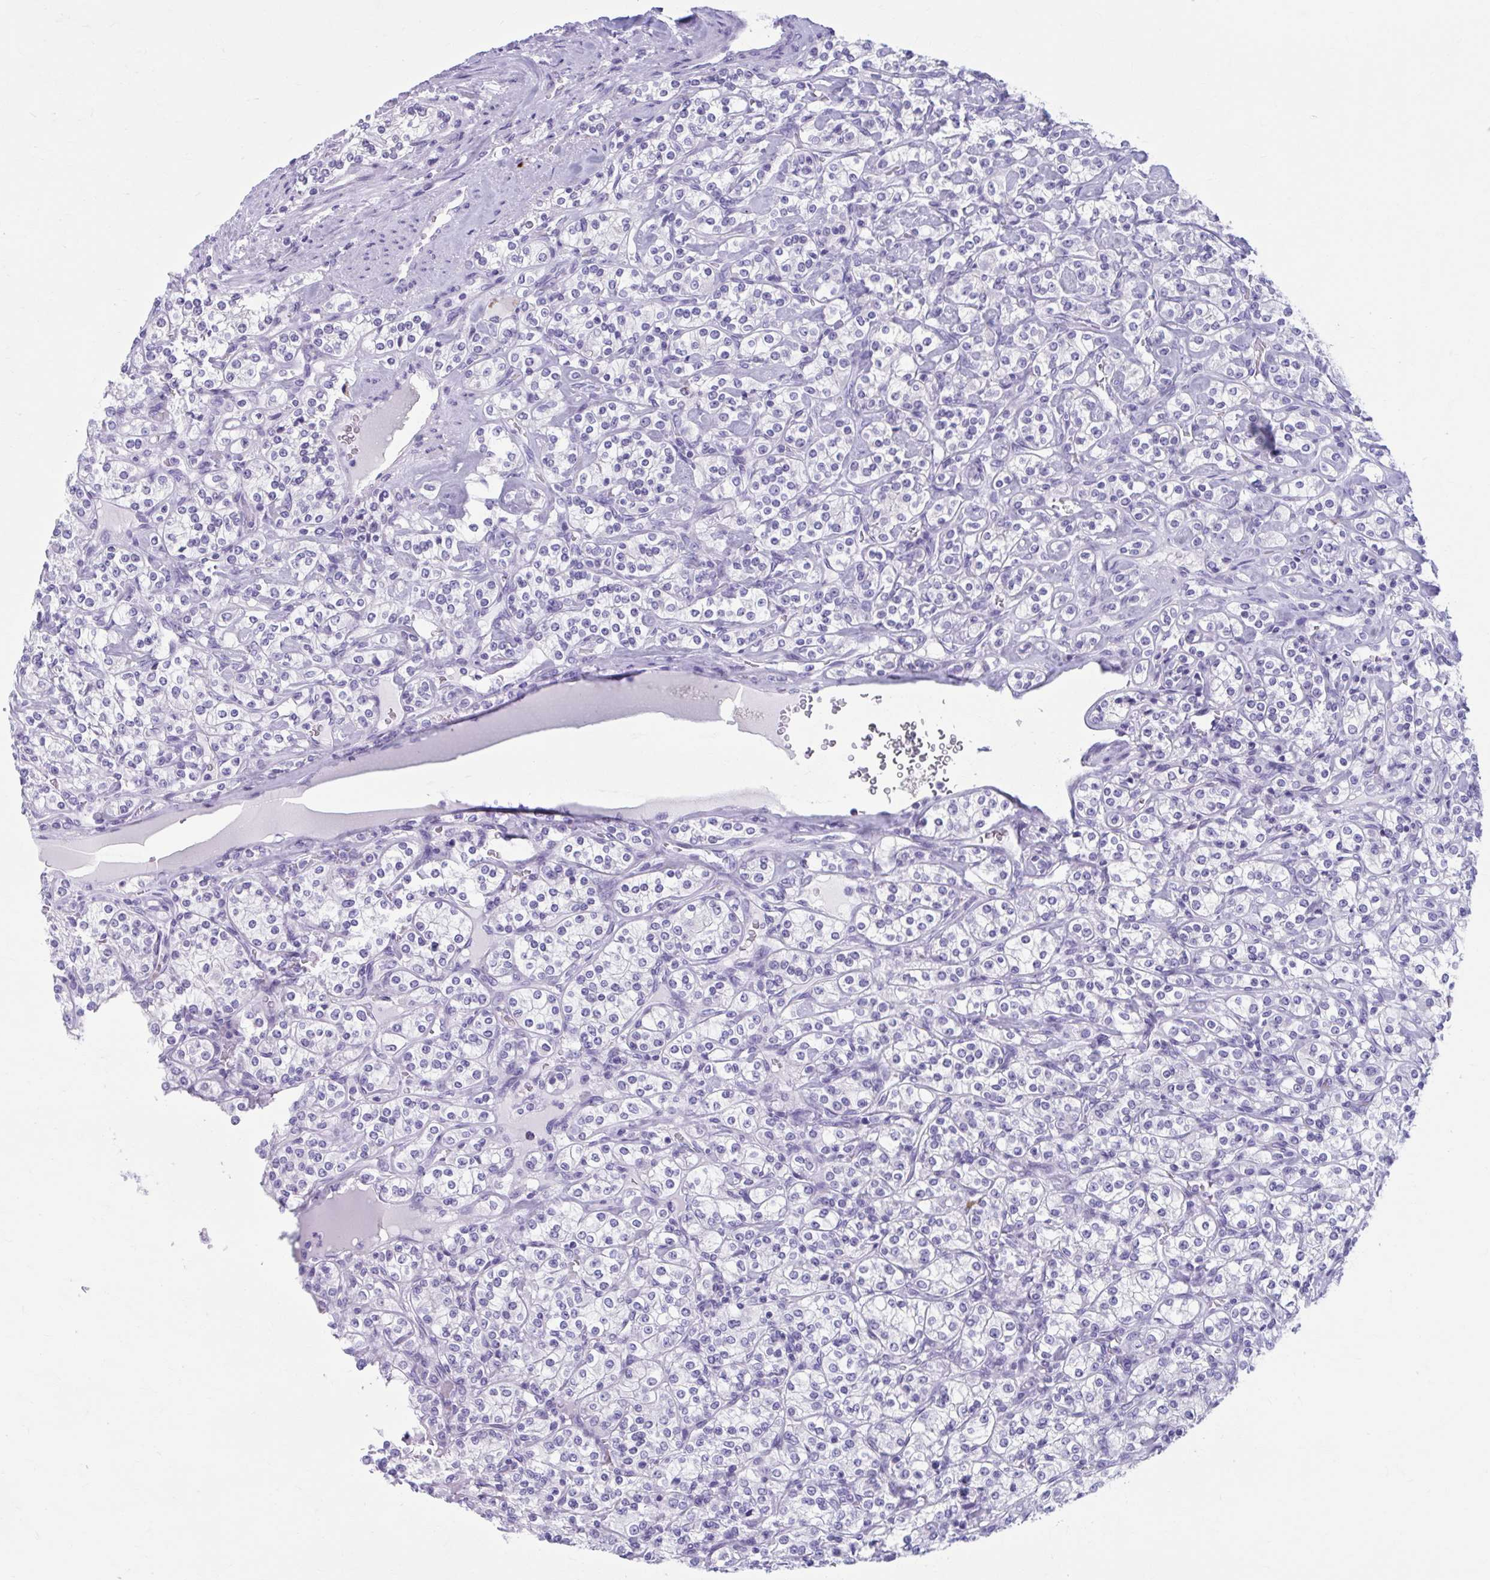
{"staining": {"intensity": "negative", "quantity": "none", "location": "none"}, "tissue": "renal cancer", "cell_type": "Tumor cells", "image_type": "cancer", "snomed": [{"axis": "morphology", "description": "Adenocarcinoma, NOS"}, {"axis": "topography", "description": "Kidney"}], "caption": "The immunohistochemistry histopathology image has no significant expression in tumor cells of renal adenocarcinoma tissue.", "gene": "KCNE2", "patient": {"sex": "male", "age": 77}}